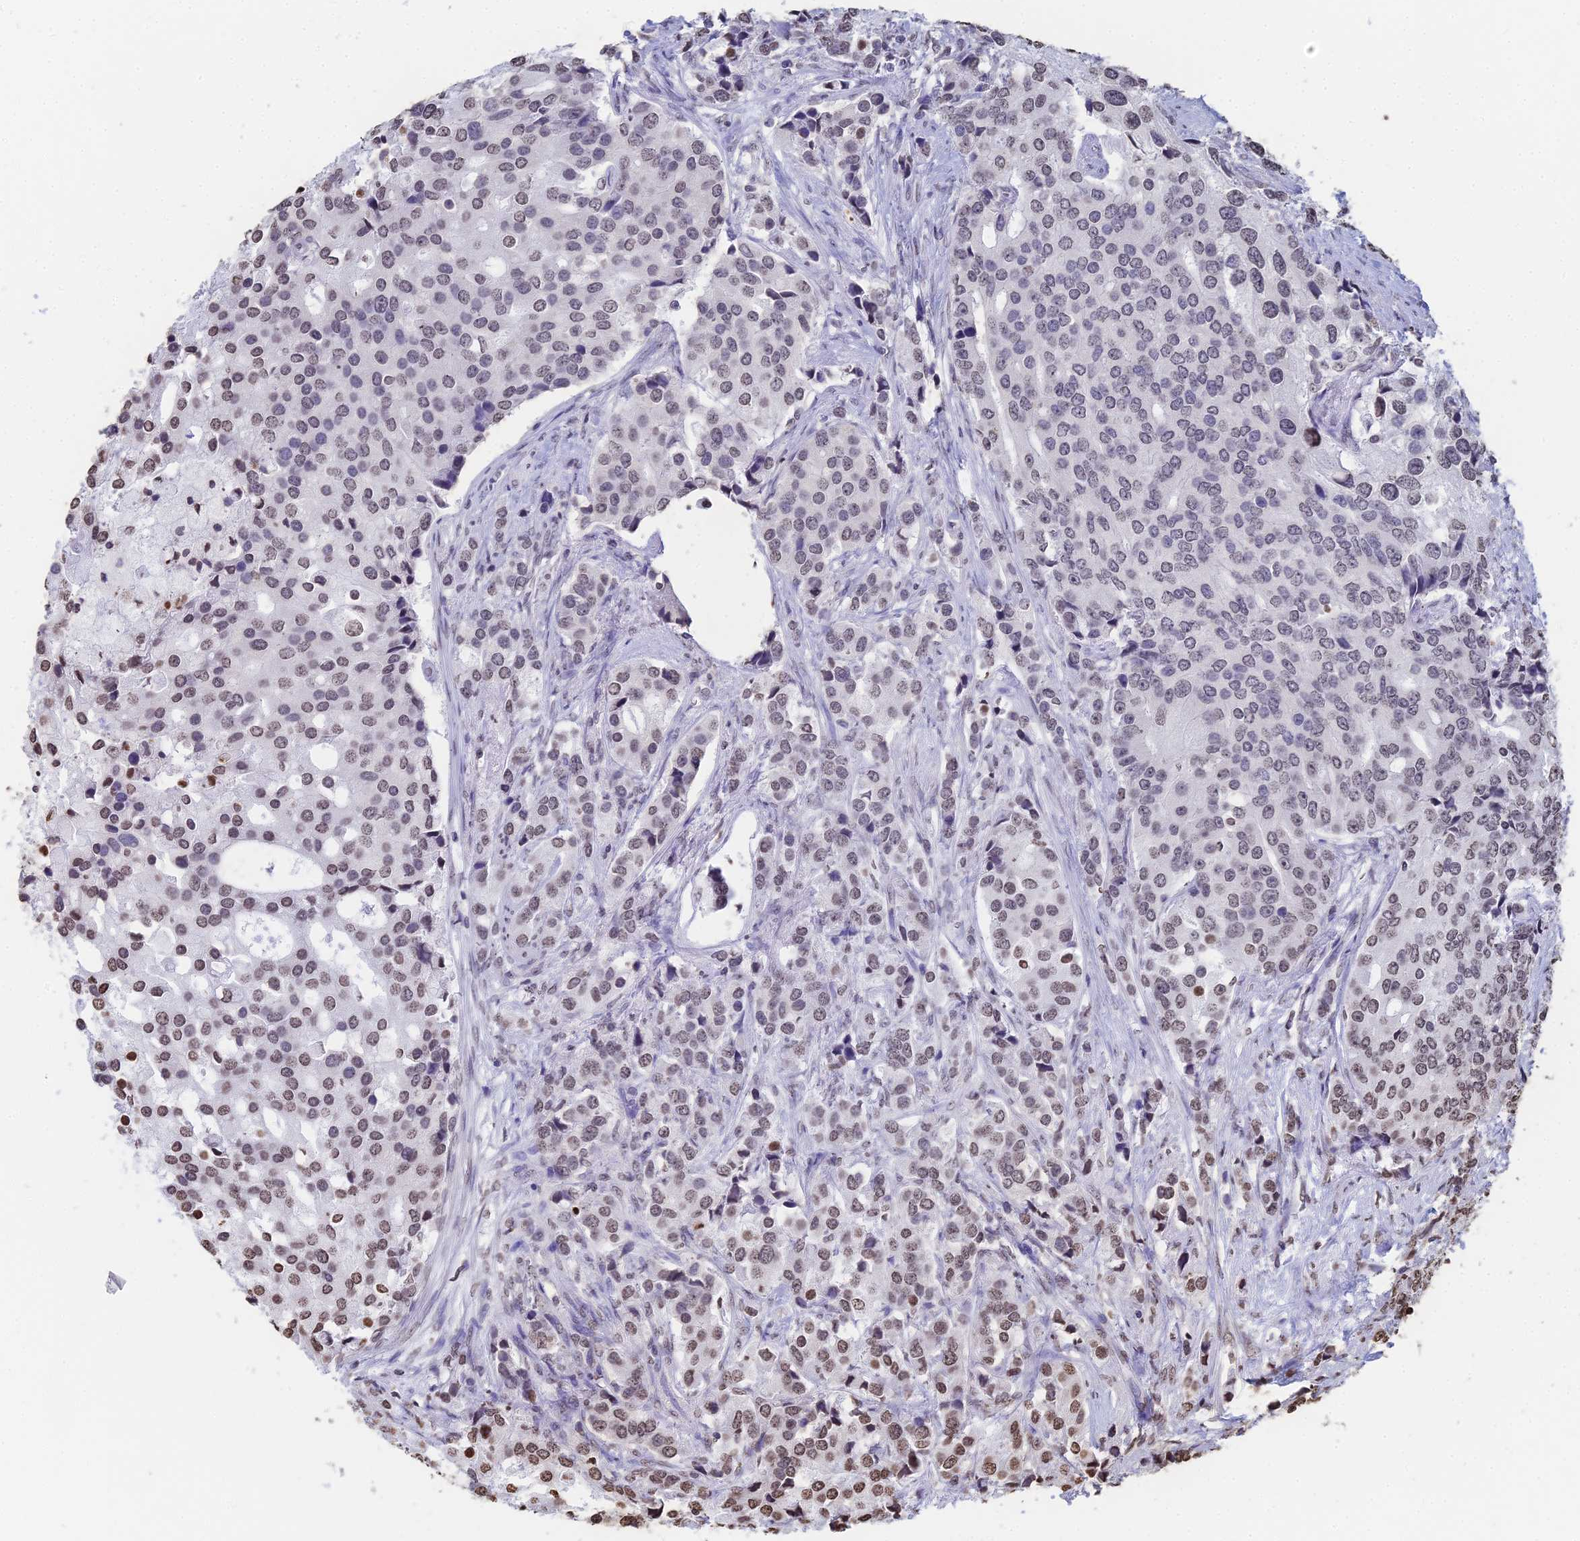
{"staining": {"intensity": "moderate", "quantity": "25%-75%", "location": "nuclear"}, "tissue": "prostate cancer", "cell_type": "Tumor cells", "image_type": "cancer", "snomed": [{"axis": "morphology", "description": "Adenocarcinoma, High grade"}, {"axis": "topography", "description": "Prostate"}], "caption": "IHC histopathology image of neoplastic tissue: adenocarcinoma (high-grade) (prostate) stained using immunohistochemistry (IHC) shows medium levels of moderate protein expression localized specifically in the nuclear of tumor cells, appearing as a nuclear brown color.", "gene": "GBP3", "patient": {"sex": "male", "age": 62}}